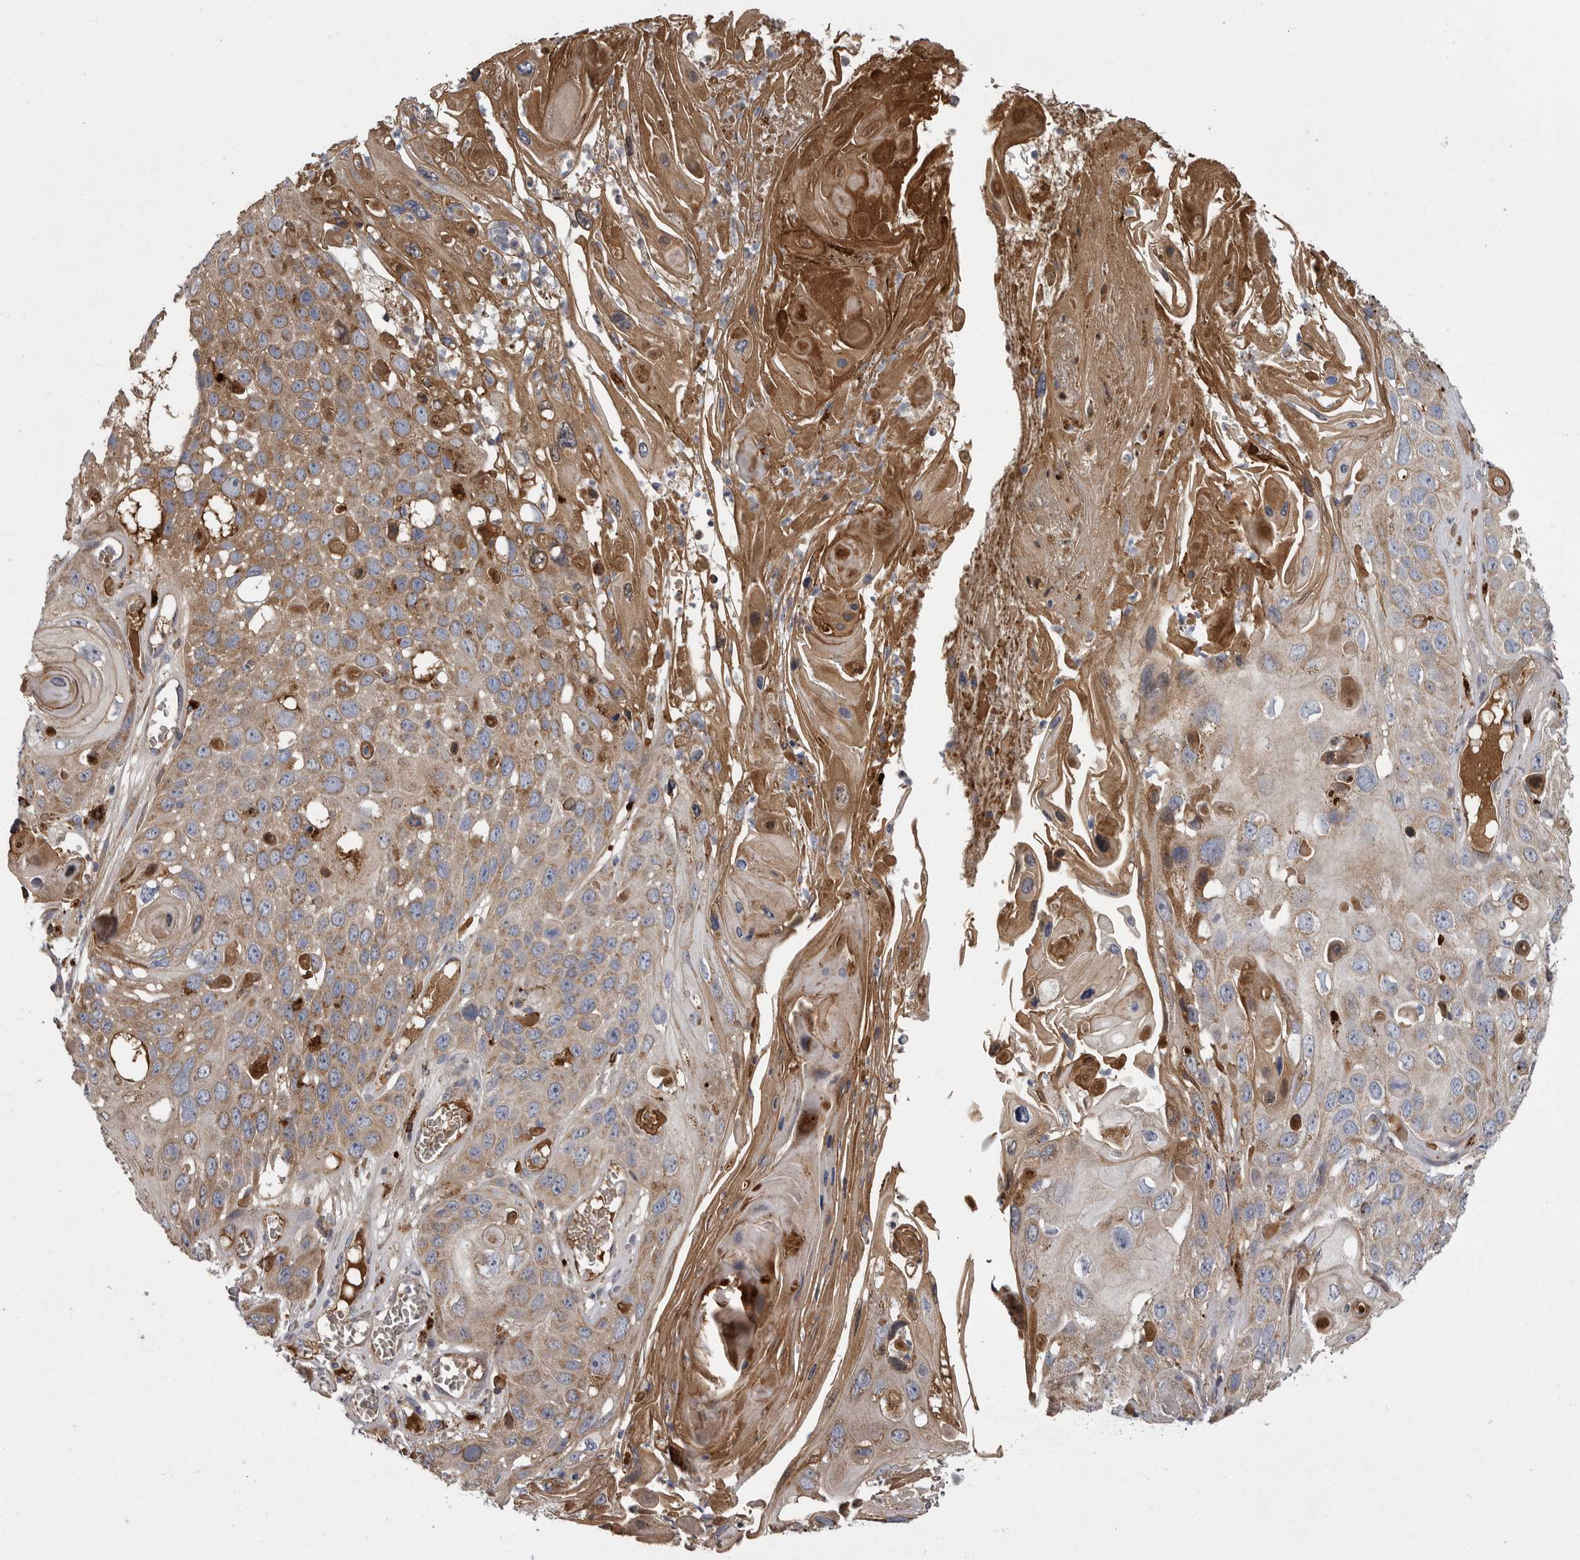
{"staining": {"intensity": "moderate", "quantity": ">75%", "location": "cytoplasmic/membranous"}, "tissue": "skin cancer", "cell_type": "Tumor cells", "image_type": "cancer", "snomed": [{"axis": "morphology", "description": "Squamous cell carcinoma, NOS"}, {"axis": "topography", "description": "Skin"}], "caption": "Protein expression analysis of human skin cancer reveals moderate cytoplasmic/membranous staining in about >75% of tumor cells.", "gene": "CRP", "patient": {"sex": "male", "age": 55}}